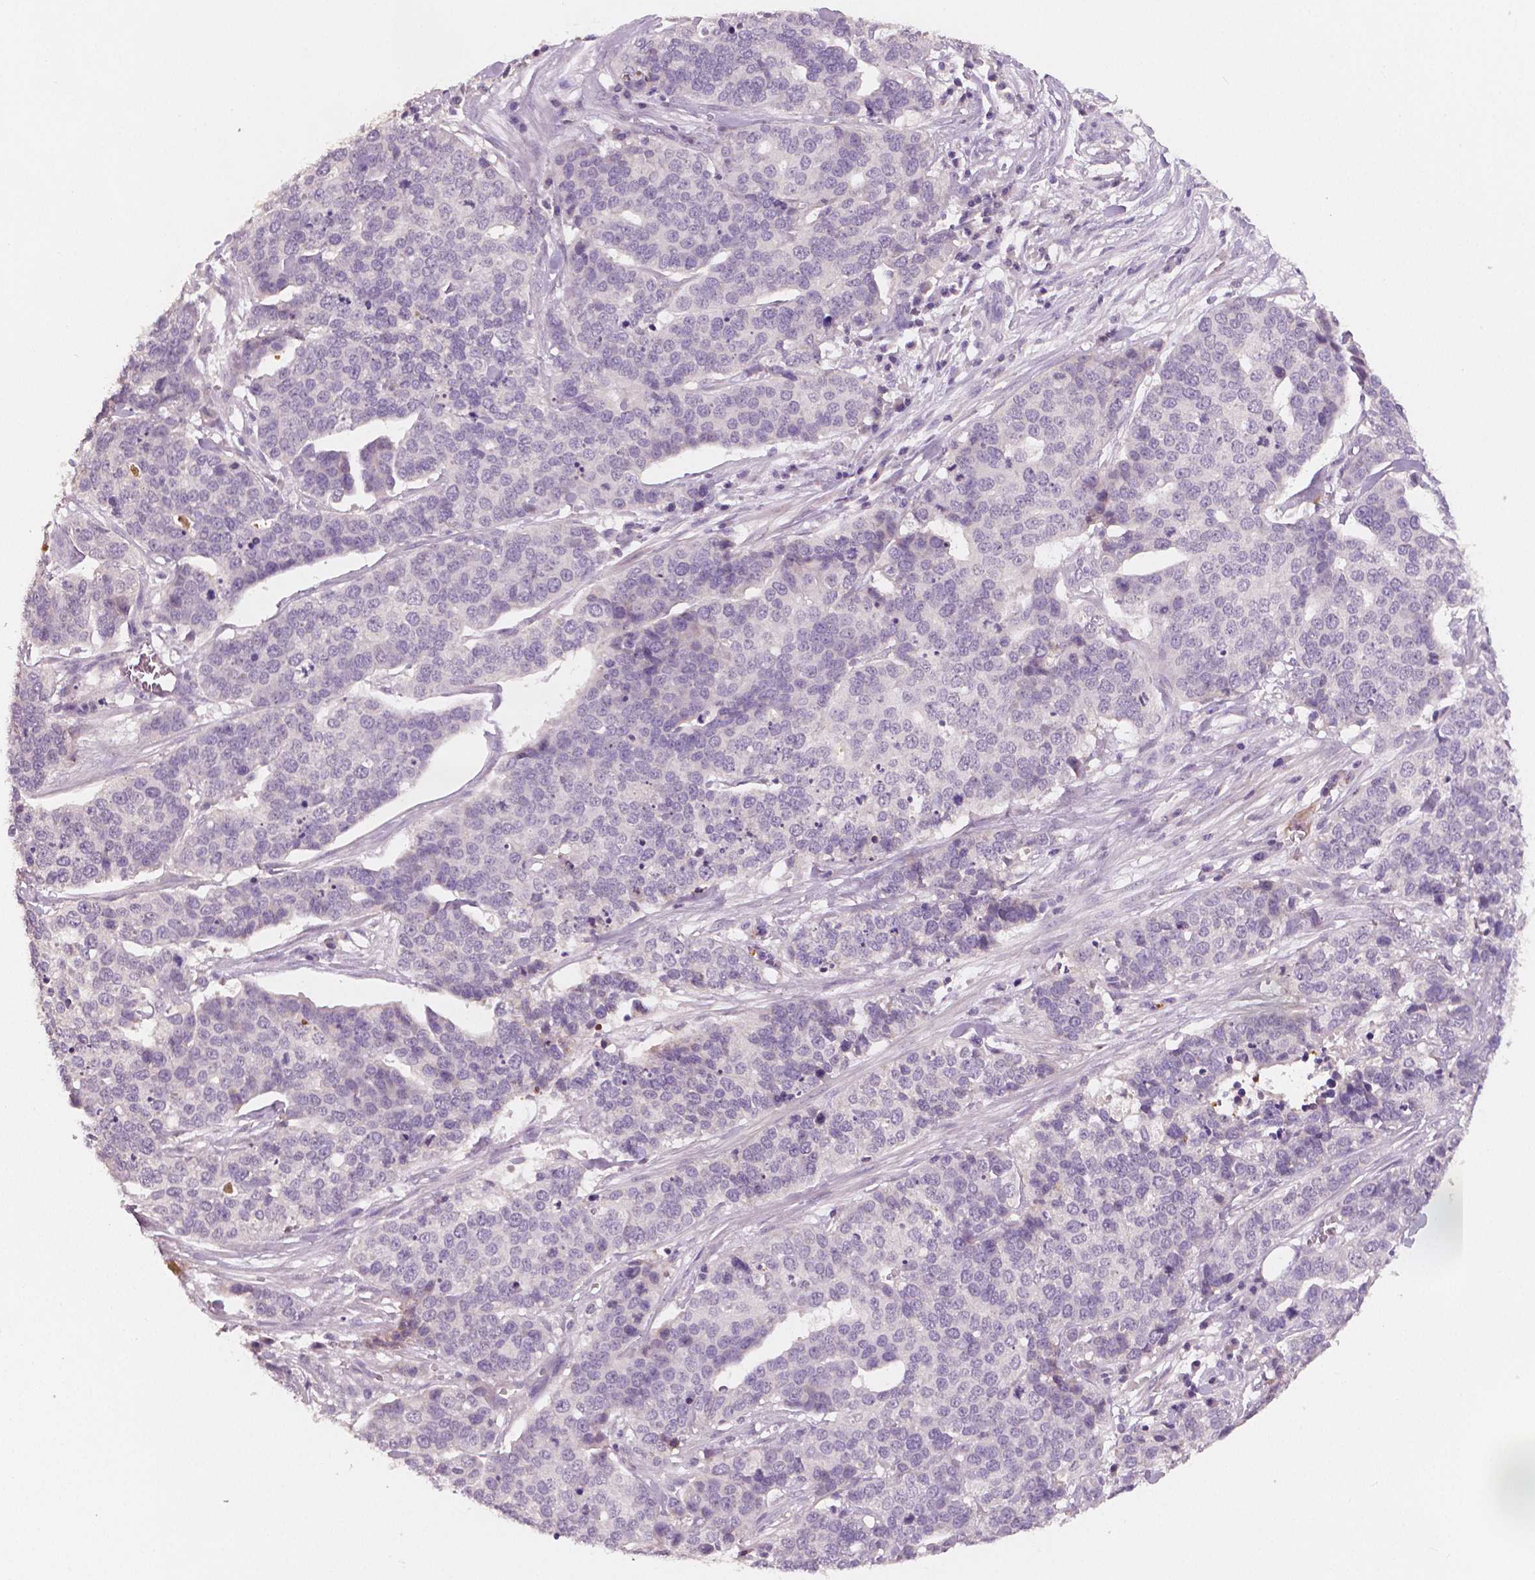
{"staining": {"intensity": "negative", "quantity": "none", "location": "none"}, "tissue": "ovarian cancer", "cell_type": "Tumor cells", "image_type": "cancer", "snomed": [{"axis": "morphology", "description": "Carcinoma, endometroid"}, {"axis": "topography", "description": "Ovary"}], "caption": "The immunohistochemistry (IHC) histopathology image has no significant expression in tumor cells of ovarian endometroid carcinoma tissue.", "gene": "APOA4", "patient": {"sex": "female", "age": 65}}